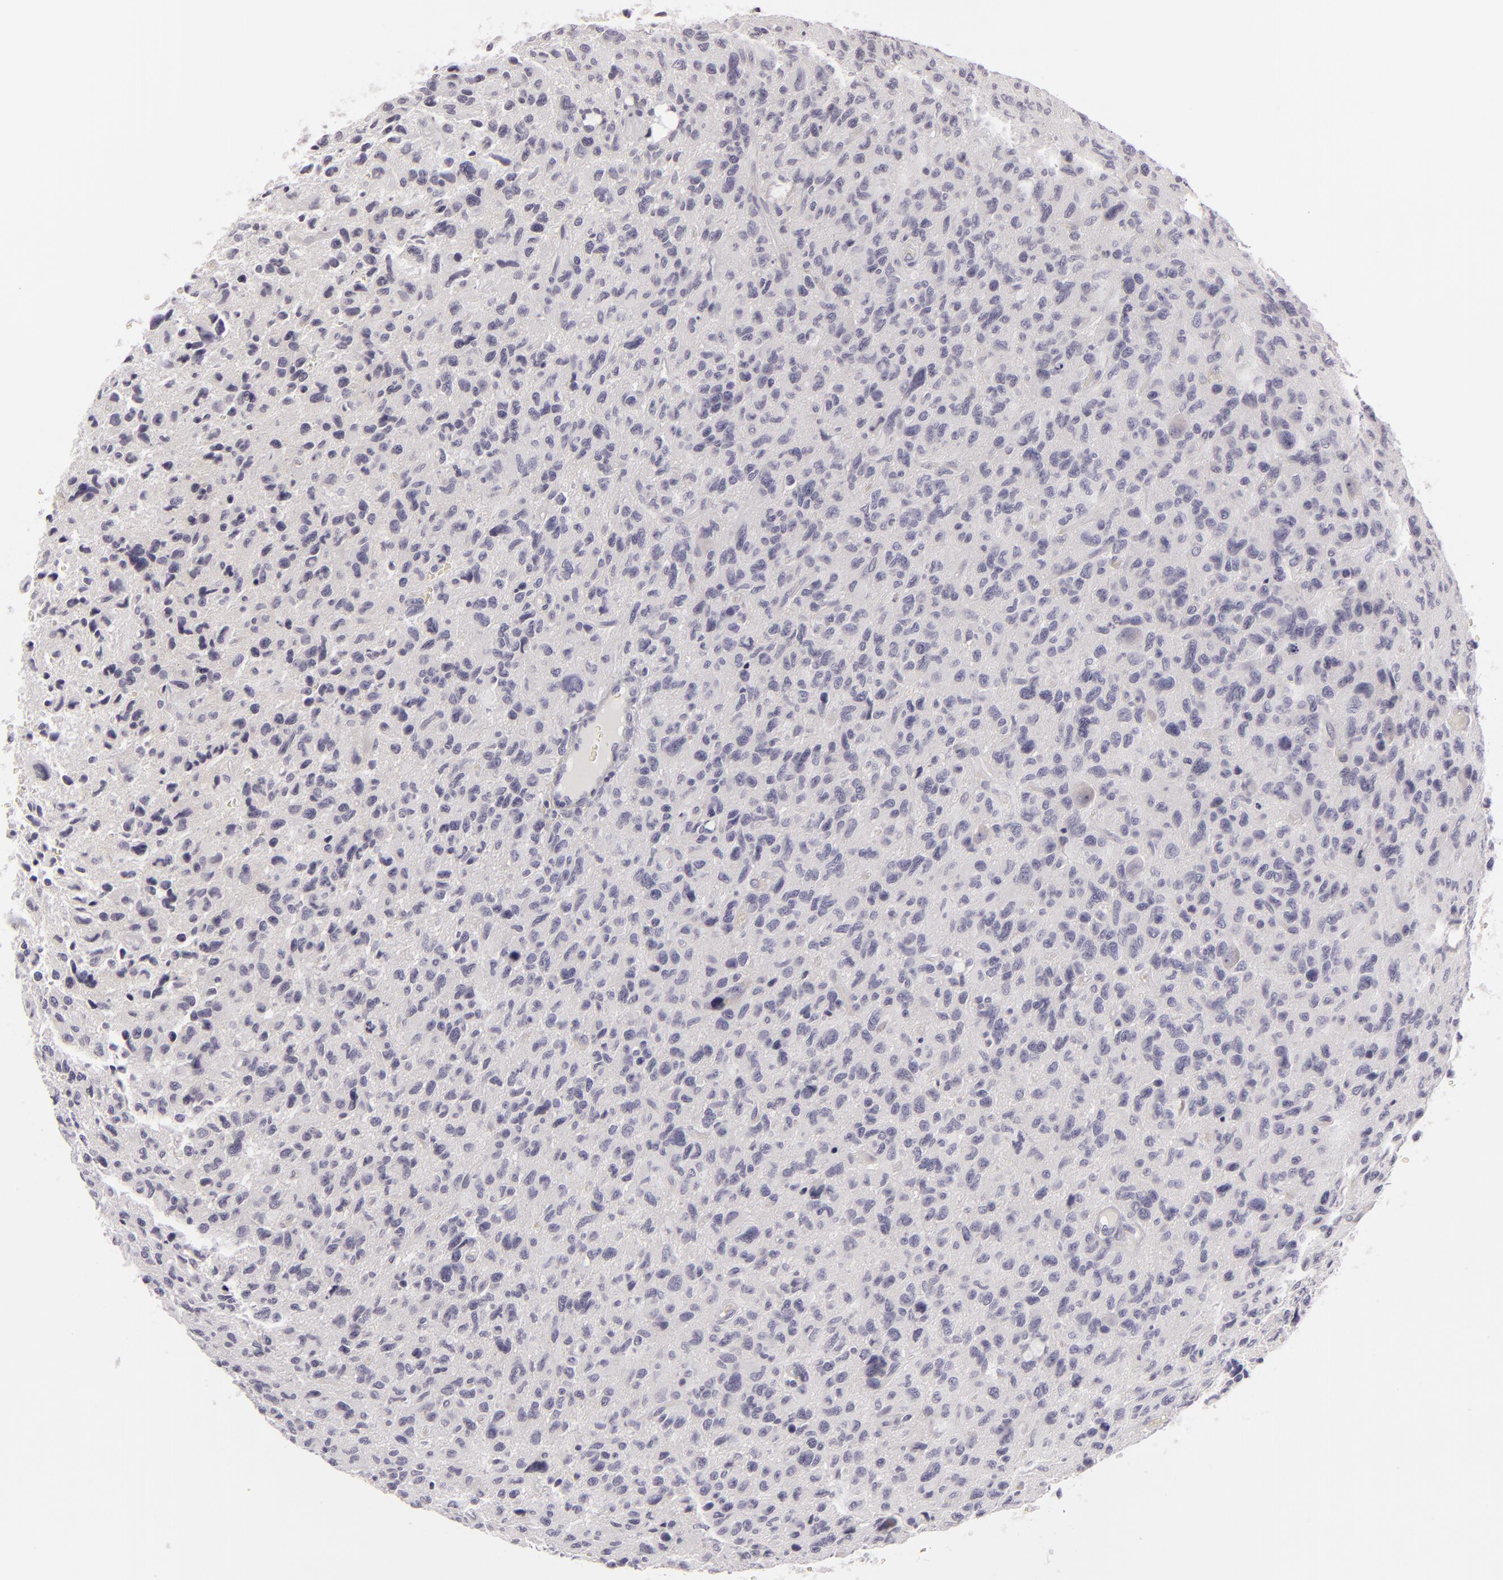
{"staining": {"intensity": "negative", "quantity": "none", "location": "none"}, "tissue": "glioma", "cell_type": "Tumor cells", "image_type": "cancer", "snomed": [{"axis": "morphology", "description": "Glioma, malignant, High grade"}, {"axis": "topography", "description": "Brain"}], "caption": "High power microscopy photomicrograph of an immunohistochemistry (IHC) image of high-grade glioma (malignant), revealing no significant positivity in tumor cells. (Brightfield microscopy of DAB immunohistochemistry at high magnification).", "gene": "DLG4", "patient": {"sex": "female", "age": 60}}